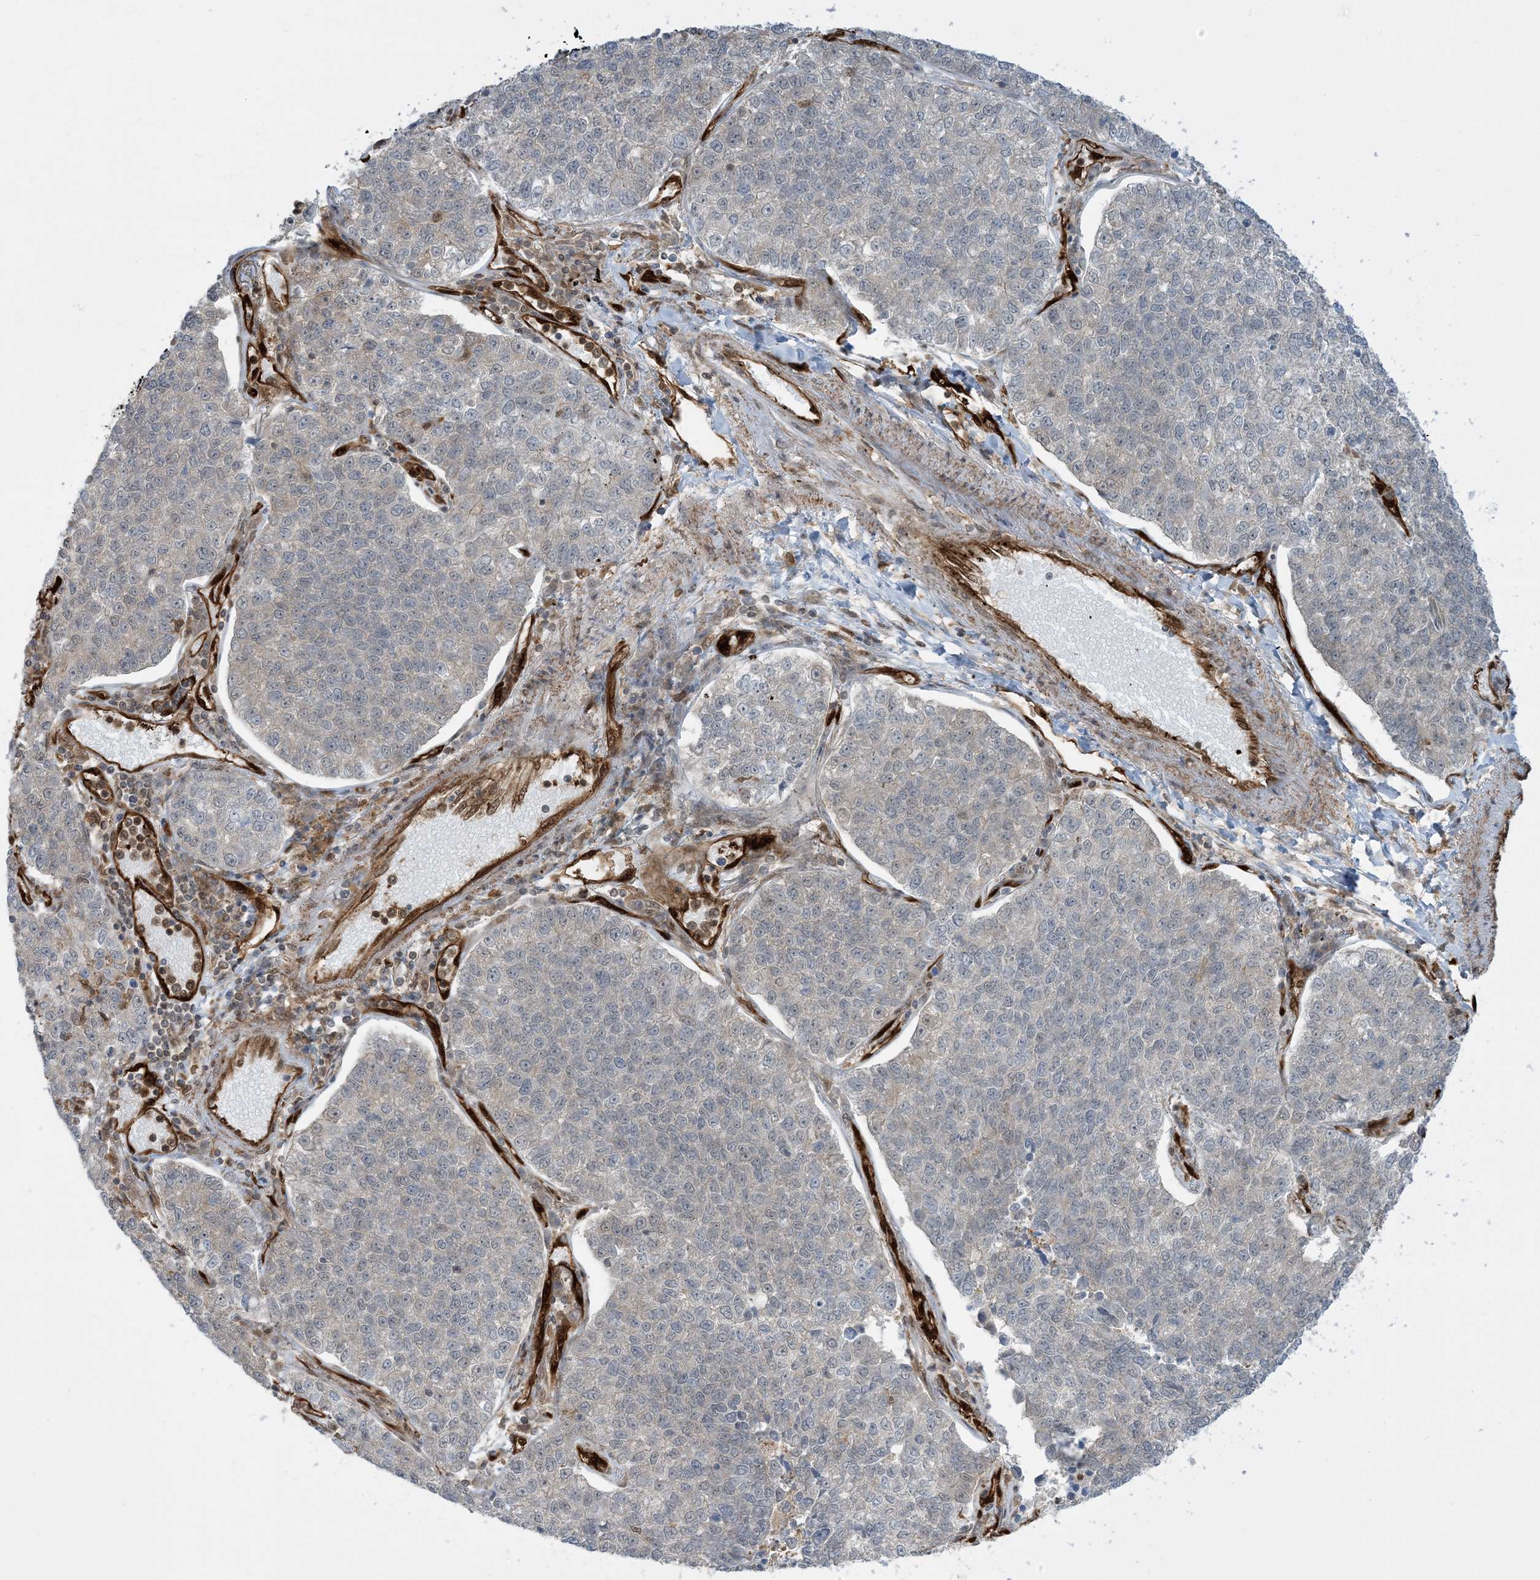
{"staining": {"intensity": "negative", "quantity": "none", "location": "none"}, "tissue": "lung cancer", "cell_type": "Tumor cells", "image_type": "cancer", "snomed": [{"axis": "morphology", "description": "Adenocarcinoma, NOS"}, {"axis": "topography", "description": "Lung"}], "caption": "Immunohistochemistry (IHC) micrograph of human lung cancer stained for a protein (brown), which displays no staining in tumor cells.", "gene": "PPM1F", "patient": {"sex": "male", "age": 49}}